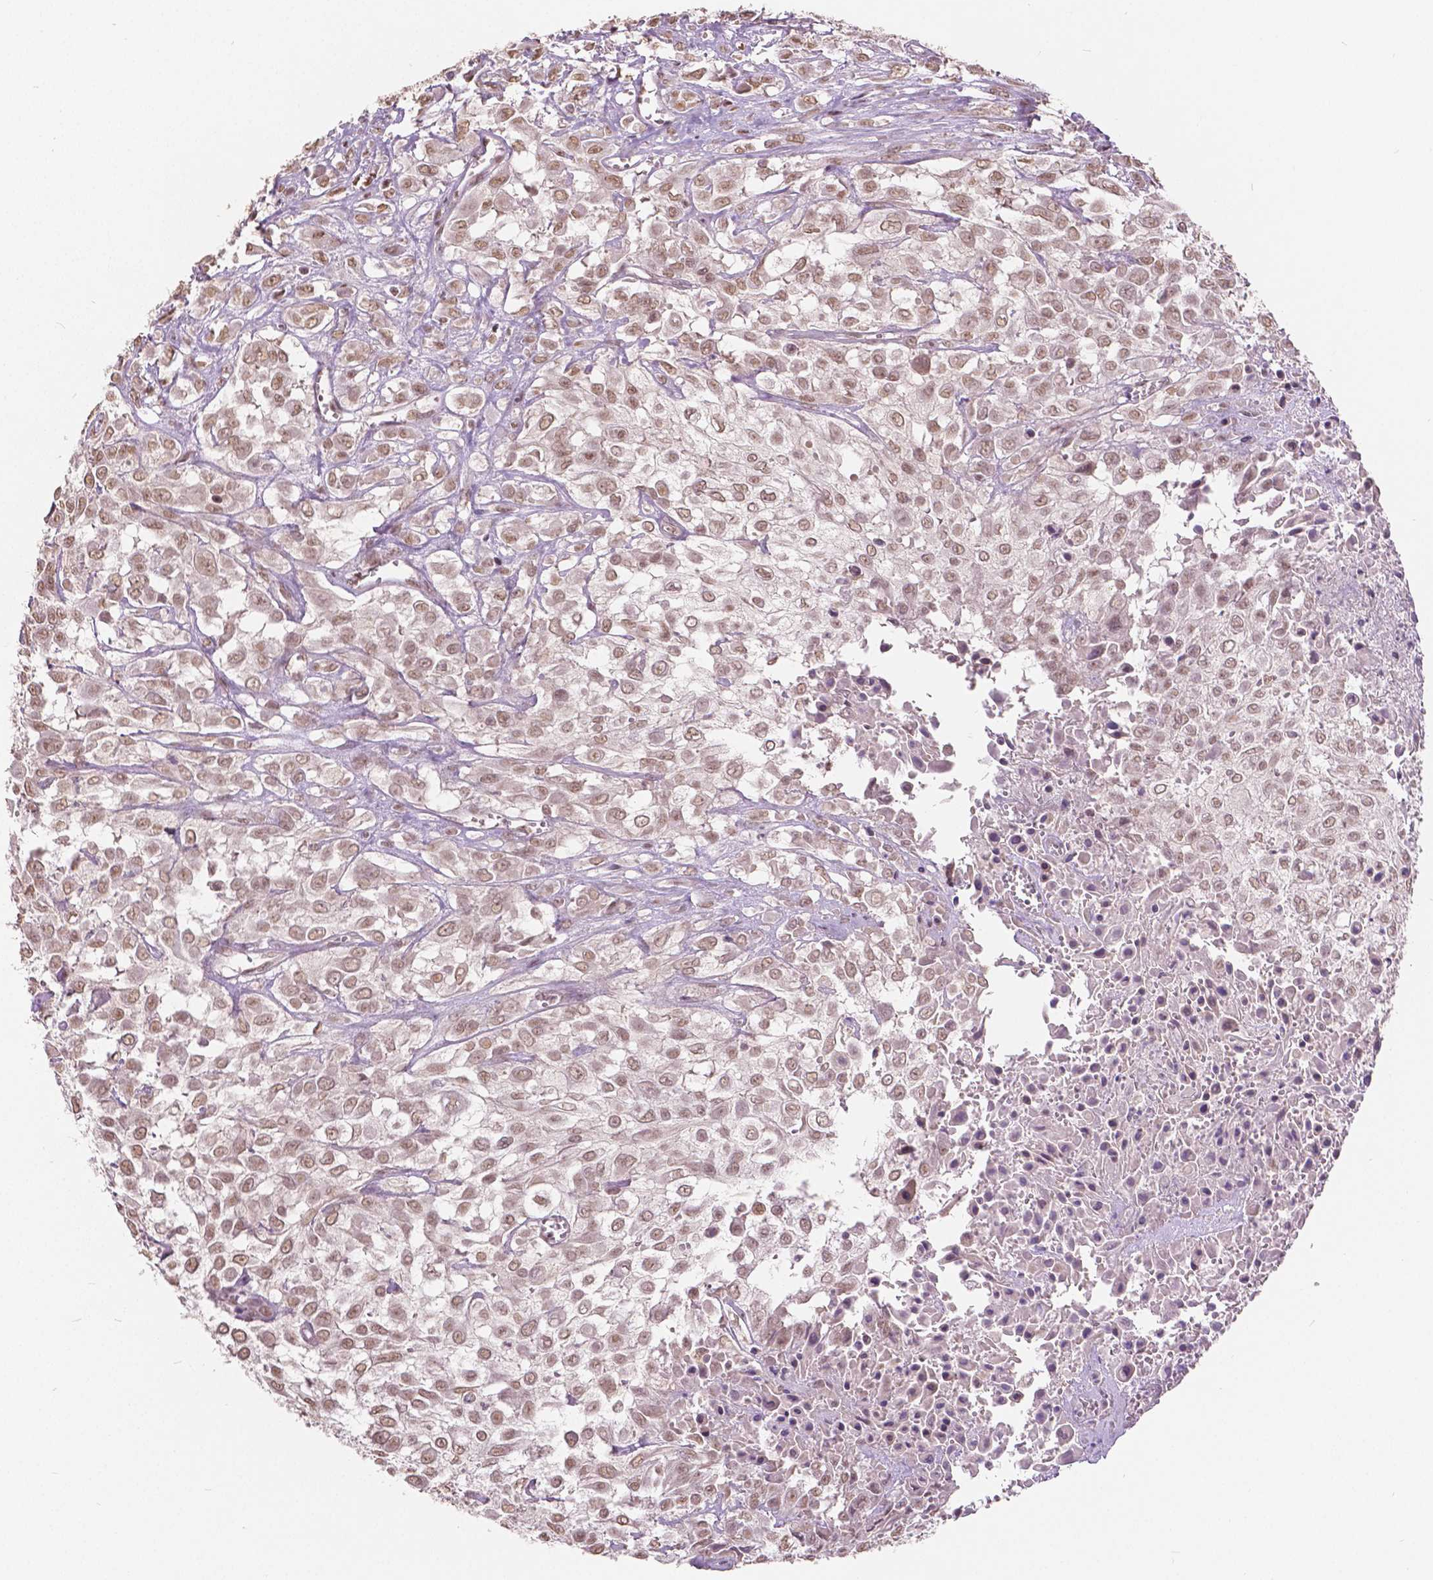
{"staining": {"intensity": "moderate", "quantity": ">75%", "location": "nuclear"}, "tissue": "urothelial cancer", "cell_type": "Tumor cells", "image_type": "cancer", "snomed": [{"axis": "morphology", "description": "Urothelial carcinoma, High grade"}, {"axis": "topography", "description": "Urinary bladder"}], "caption": "Tumor cells reveal medium levels of moderate nuclear positivity in approximately >75% of cells in human urothelial cancer.", "gene": "HOXA10", "patient": {"sex": "male", "age": 57}}